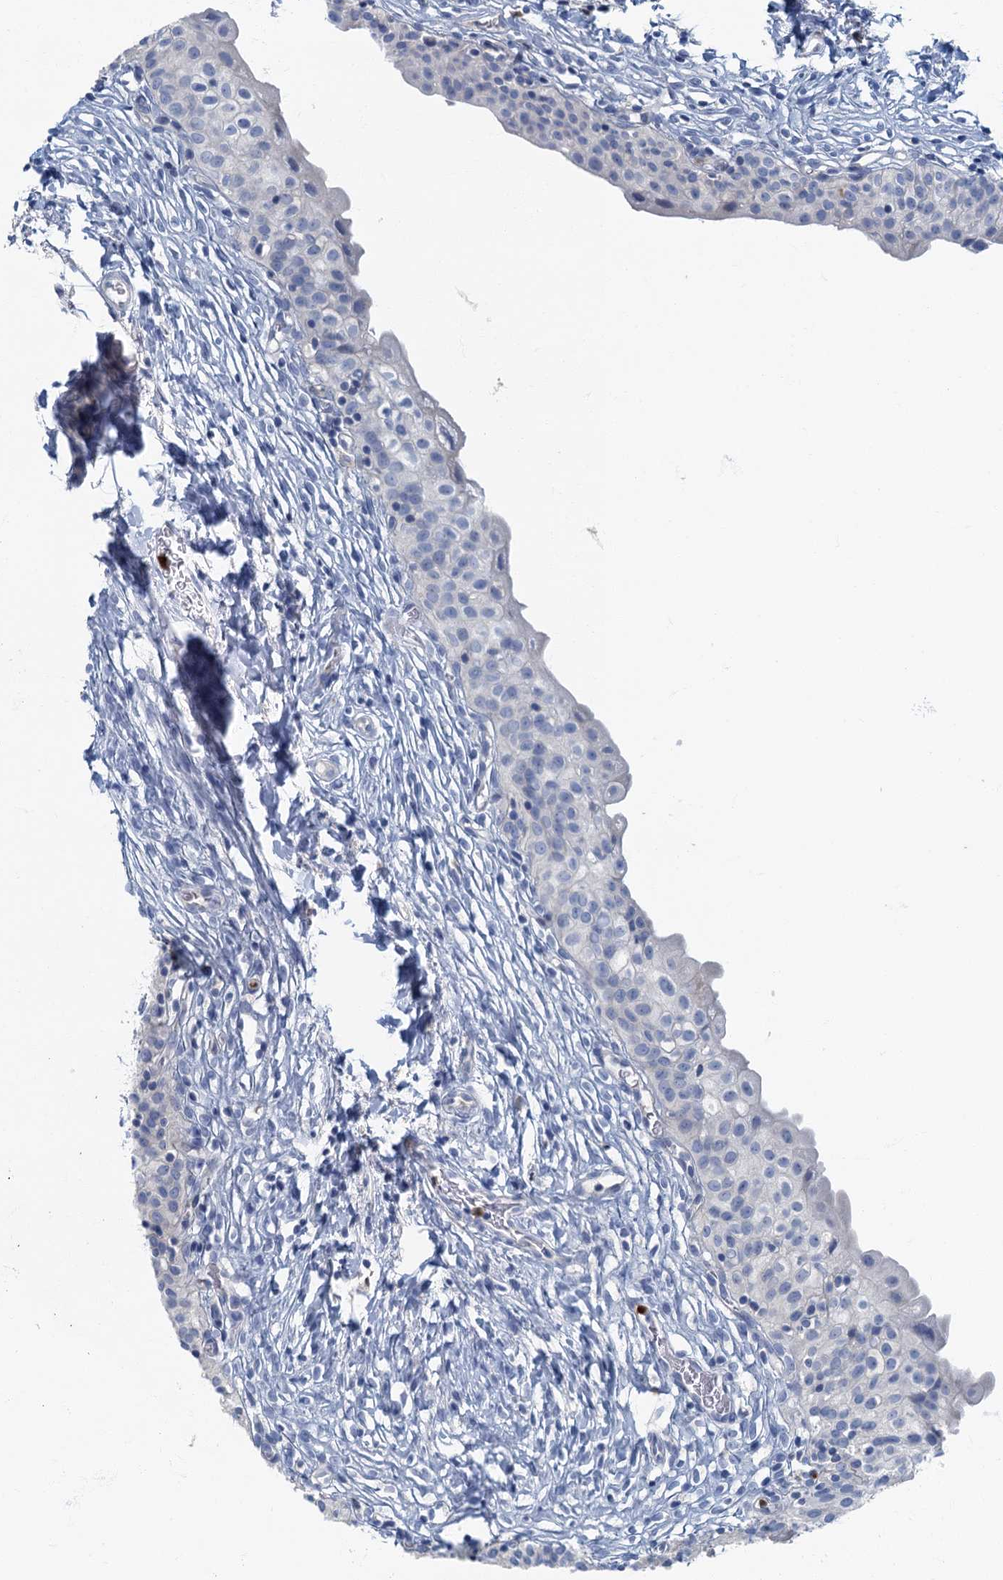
{"staining": {"intensity": "negative", "quantity": "none", "location": "none"}, "tissue": "urinary bladder", "cell_type": "Urothelial cells", "image_type": "normal", "snomed": [{"axis": "morphology", "description": "Normal tissue, NOS"}, {"axis": "topography", "description": "Urinary bladder"}], "caption": "High magnification brightfield microscopy of unremarkable urinary bladder stained with DAB (3,3'-diaminobenzidine) (brown) and counterstained with hematoxylin (blue): urothelial cells show no significant positivity.", "gene": "ANKDD1A", "patient": {"sex": "male", "age": 55}}